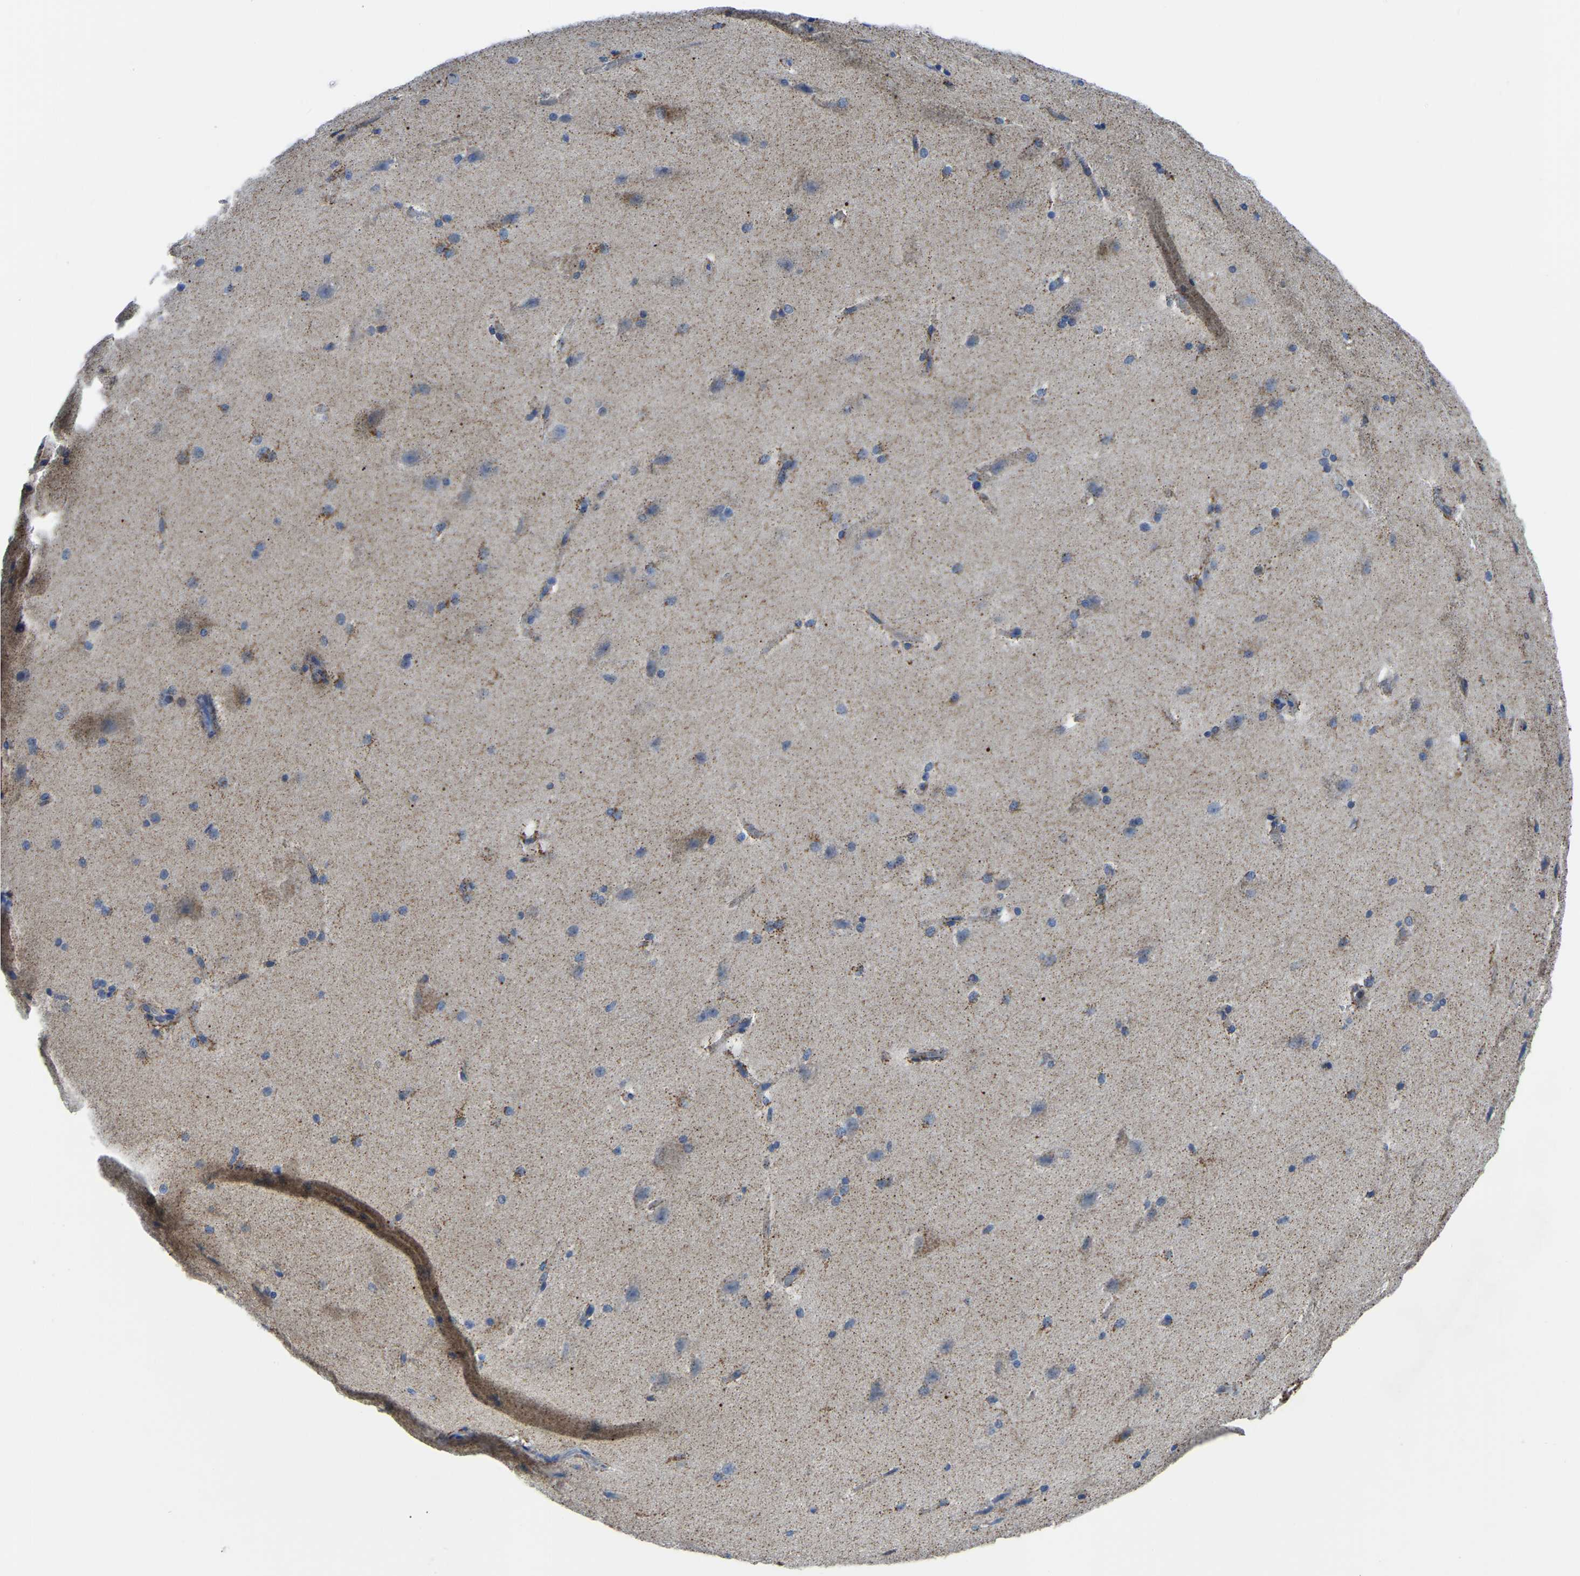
{"staining": {"intensity": "weak", "quantity": "25%-75%", "location": "cytoplasmic/membranous"}, "tissue": "cerebral cortex", "cell_type": "Endothelial cells", "image_type": "normal", "snomed": [{"axis": "morphology", "description": "Normal tissue, NOS"}, {"axis": "topography", "description": "Cerebral cortex"}, {"axis": "topography", "description": "Hippocampus"}], "caption": "Immunohistochemistry (IHC) (DAB (3,3'-diaminobenzidine)) staining of benign cerebral cortex demonstrates weak cytoplasmic/membranous protein positivity in about 25%-75% of endothelial cells. Immunohistochemistry (IHC) stains the protein in brown and the nuclei are stained blue.", "gene": "ETFA", "patient": {"sex": "female", "age": 19}}